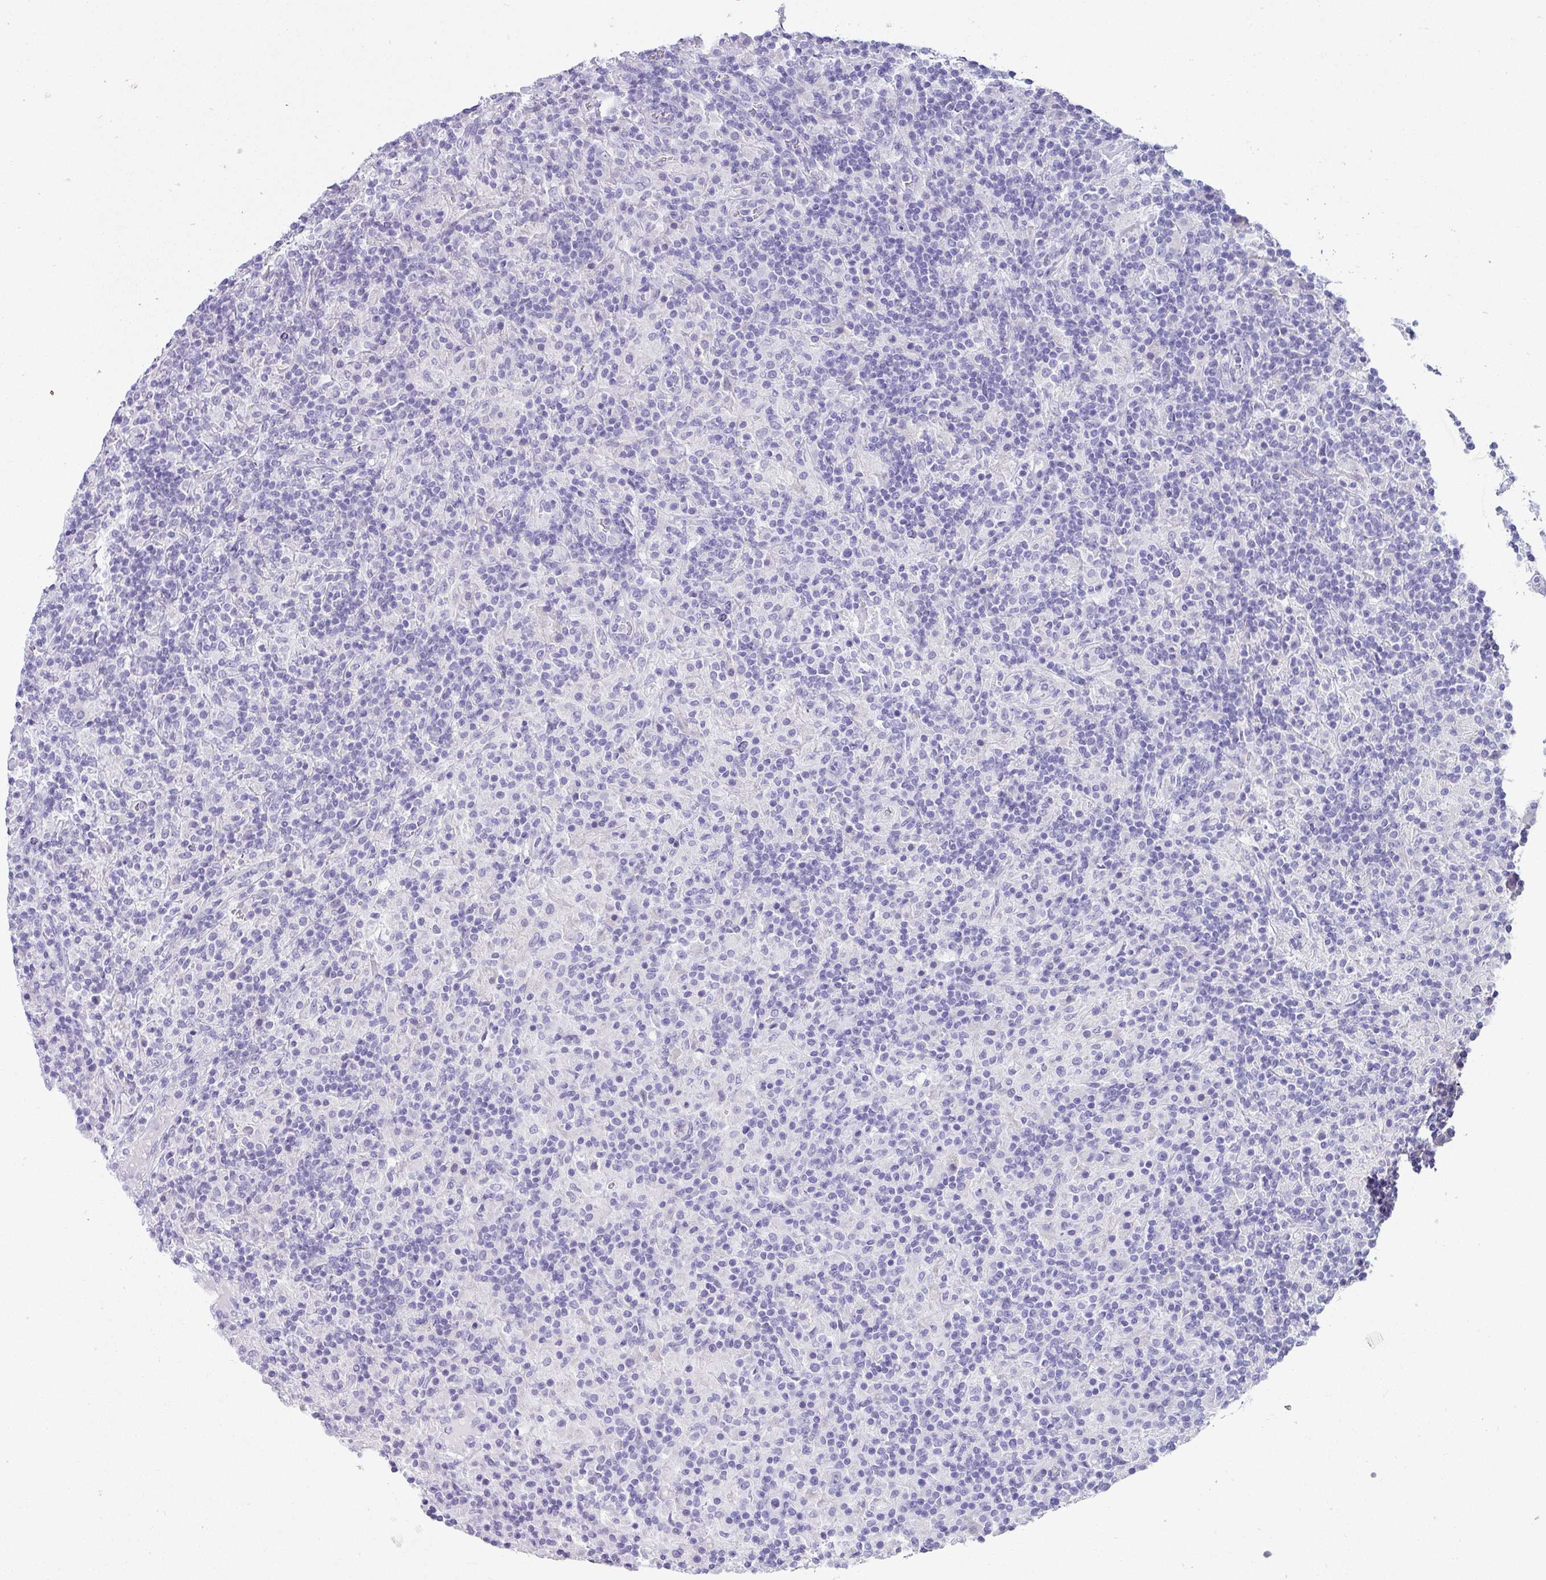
{"staining": {"intensity": "negative", "quantity": "none", "location": "none"}, "tissue": "lymphoma", "cell_type": "Tumor cells", "image_type": "cancer", "snomed": [{"axis": "morphology", "description": "Hodgkin's disease, NOS"}, {"axis": "topography", "description": "Lymph node"}], "caption": "Immunohistochemical staining of Hodgkin's disease shows no significant staining in tumor cells. The staining was performed using DAB (3,3'-diaminobenzidine) to visualize the protein expression in brown, while the nuclei were stained in blue with hematoxylin (Magnification: 20x).", "gene": "VCY1B", "patient": {"sex": "male", "age": 70}}